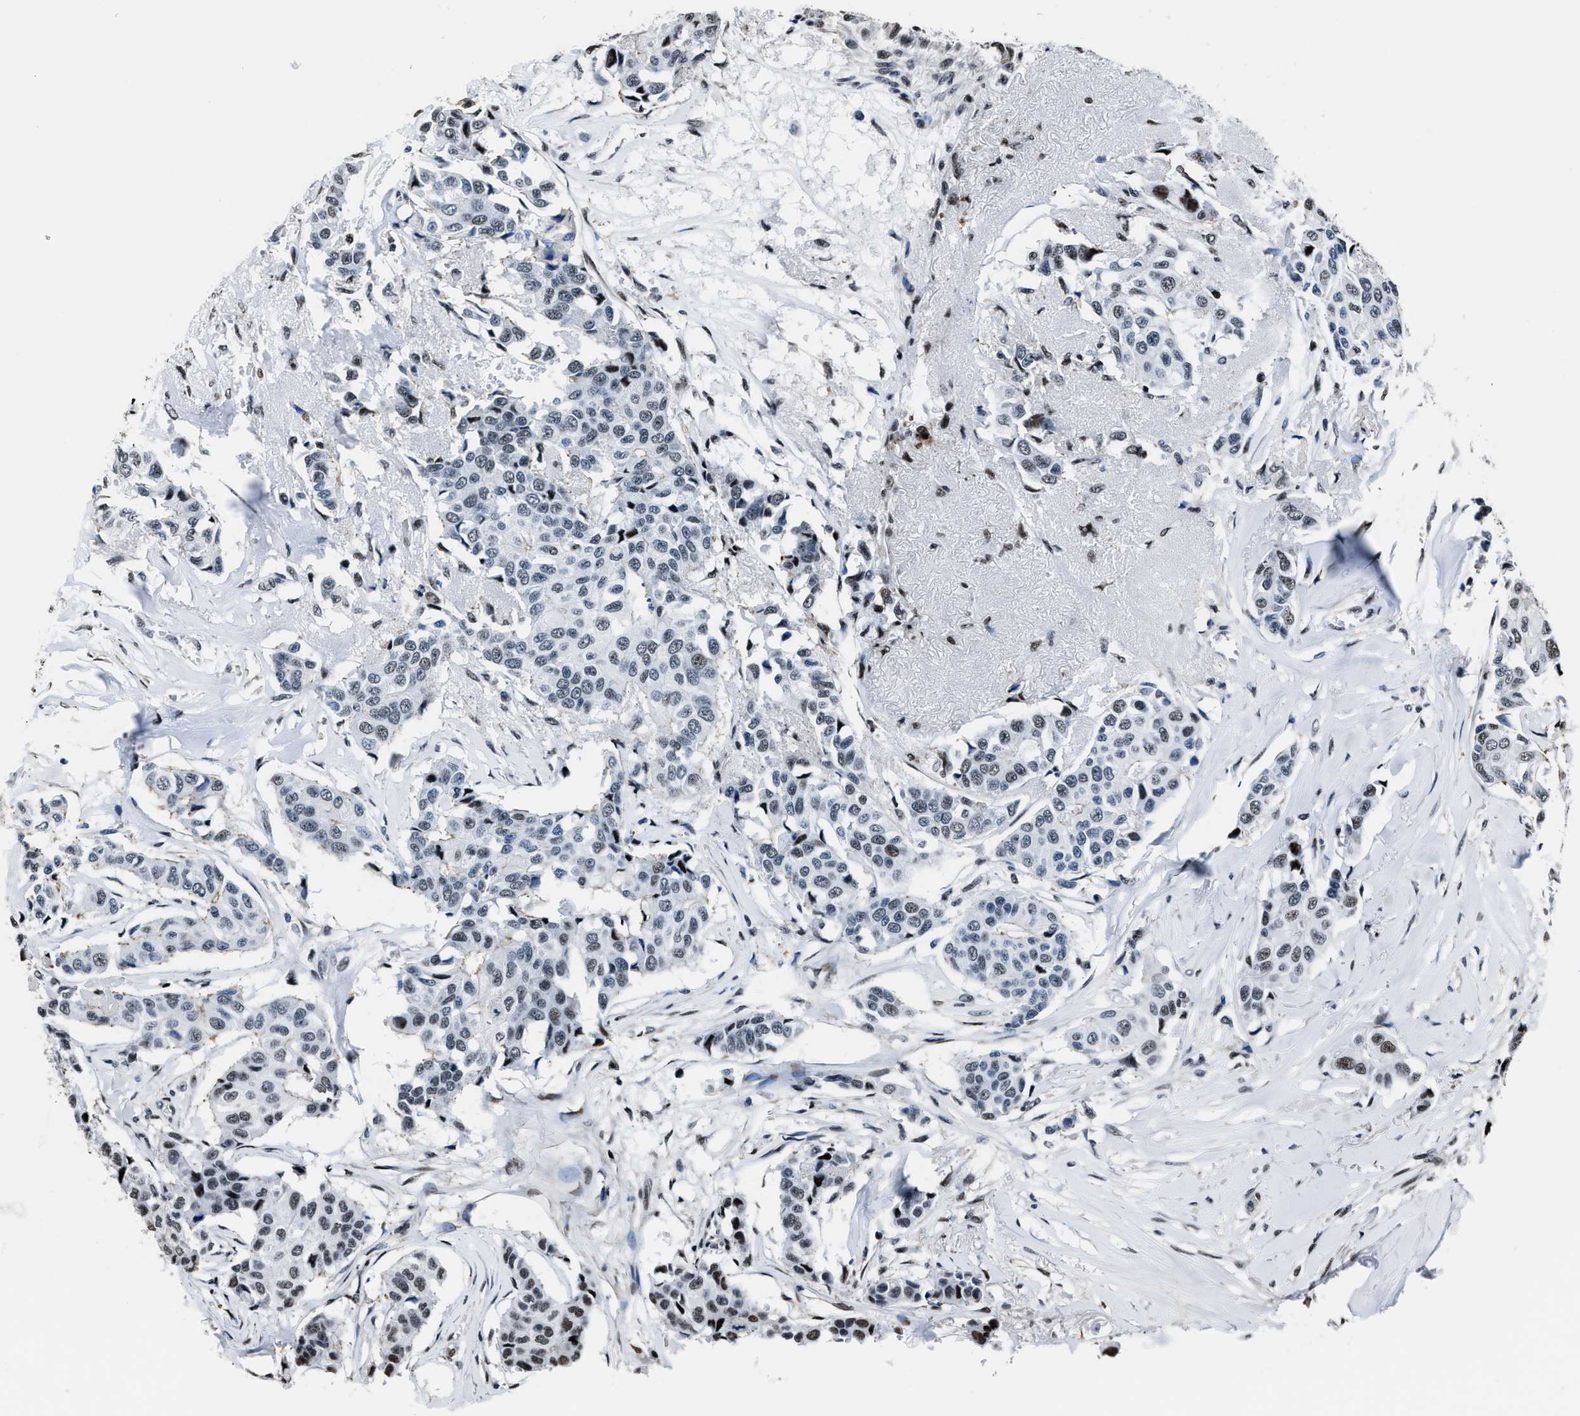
{"staining": {"intensity": "weak", "quantity": "<25%", "location": "nuclear"}, "tissue": "breast cancer", "cell_type": "Tumor cells", "image_type": "cancer", "snomed": [{"axis": "morphology", "description": "Duct carcinoma"}, {"axis": "topography", "description": "Breast"}], "caption": "This is an IHC photomicrograph of human infiltrating ductal carcinoma (breast). There is no staining in tumor cells.", "gene": "PPIE", "patient": {"sex": "female", "age": 80}}